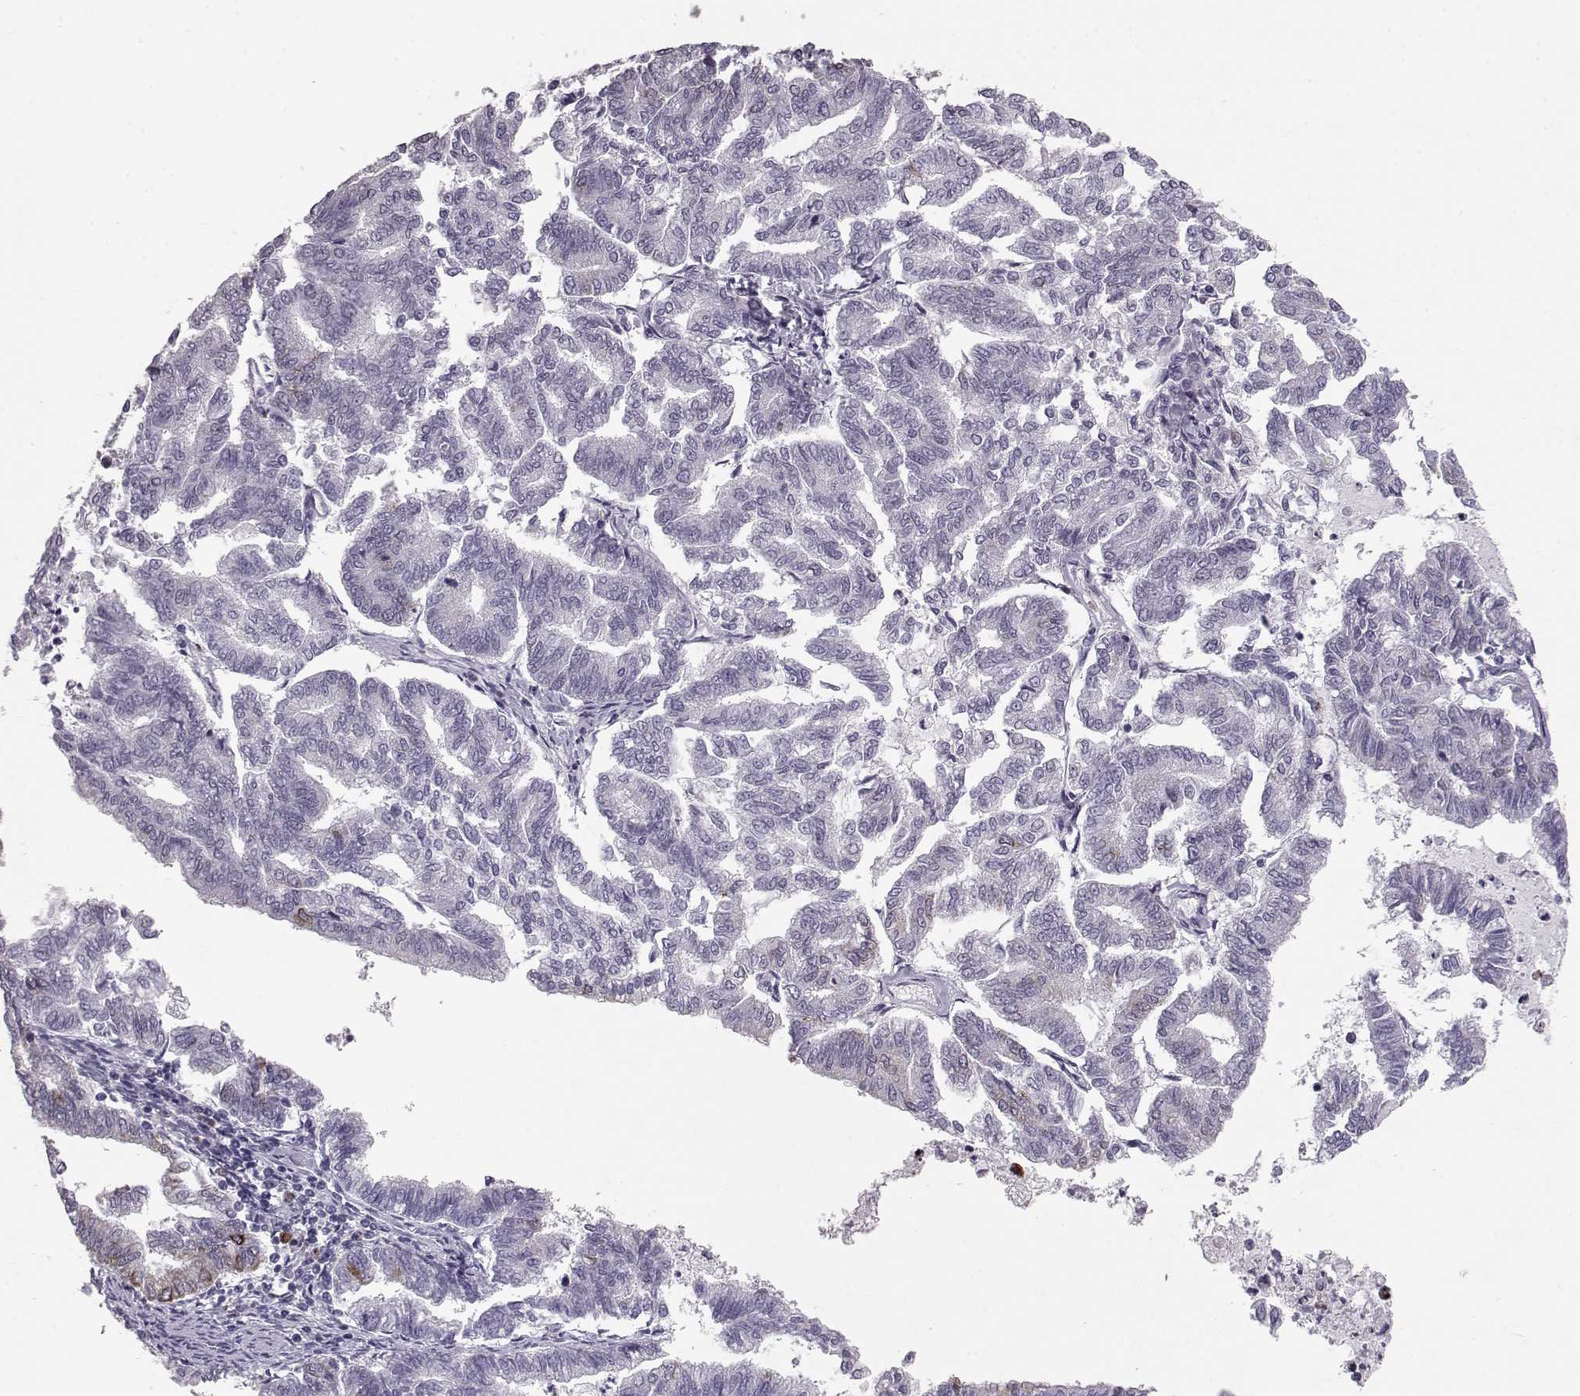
{"staining": {"intensity": "moderate", "quantity": "<25%", "location": "cytoplasmic/membranous"}, "tissue": "endometrial cancer", "cell_type": "Tumor cells", "image_type": "cancer", "snomed": [{"axis": "morphology", "description": "Adenocarcinoma, NOS"}, {"axis": "topography", "description": "Endometrium"}], "caption": "Human endometrial adenocarcinoma stained with a brown dye demonstrates moderate cytoplasmic/membranous positive expression in approximately <25% of tumor cells.", "gene": "ELOVL5", "patient": {"sex": "female", "age": 79}}